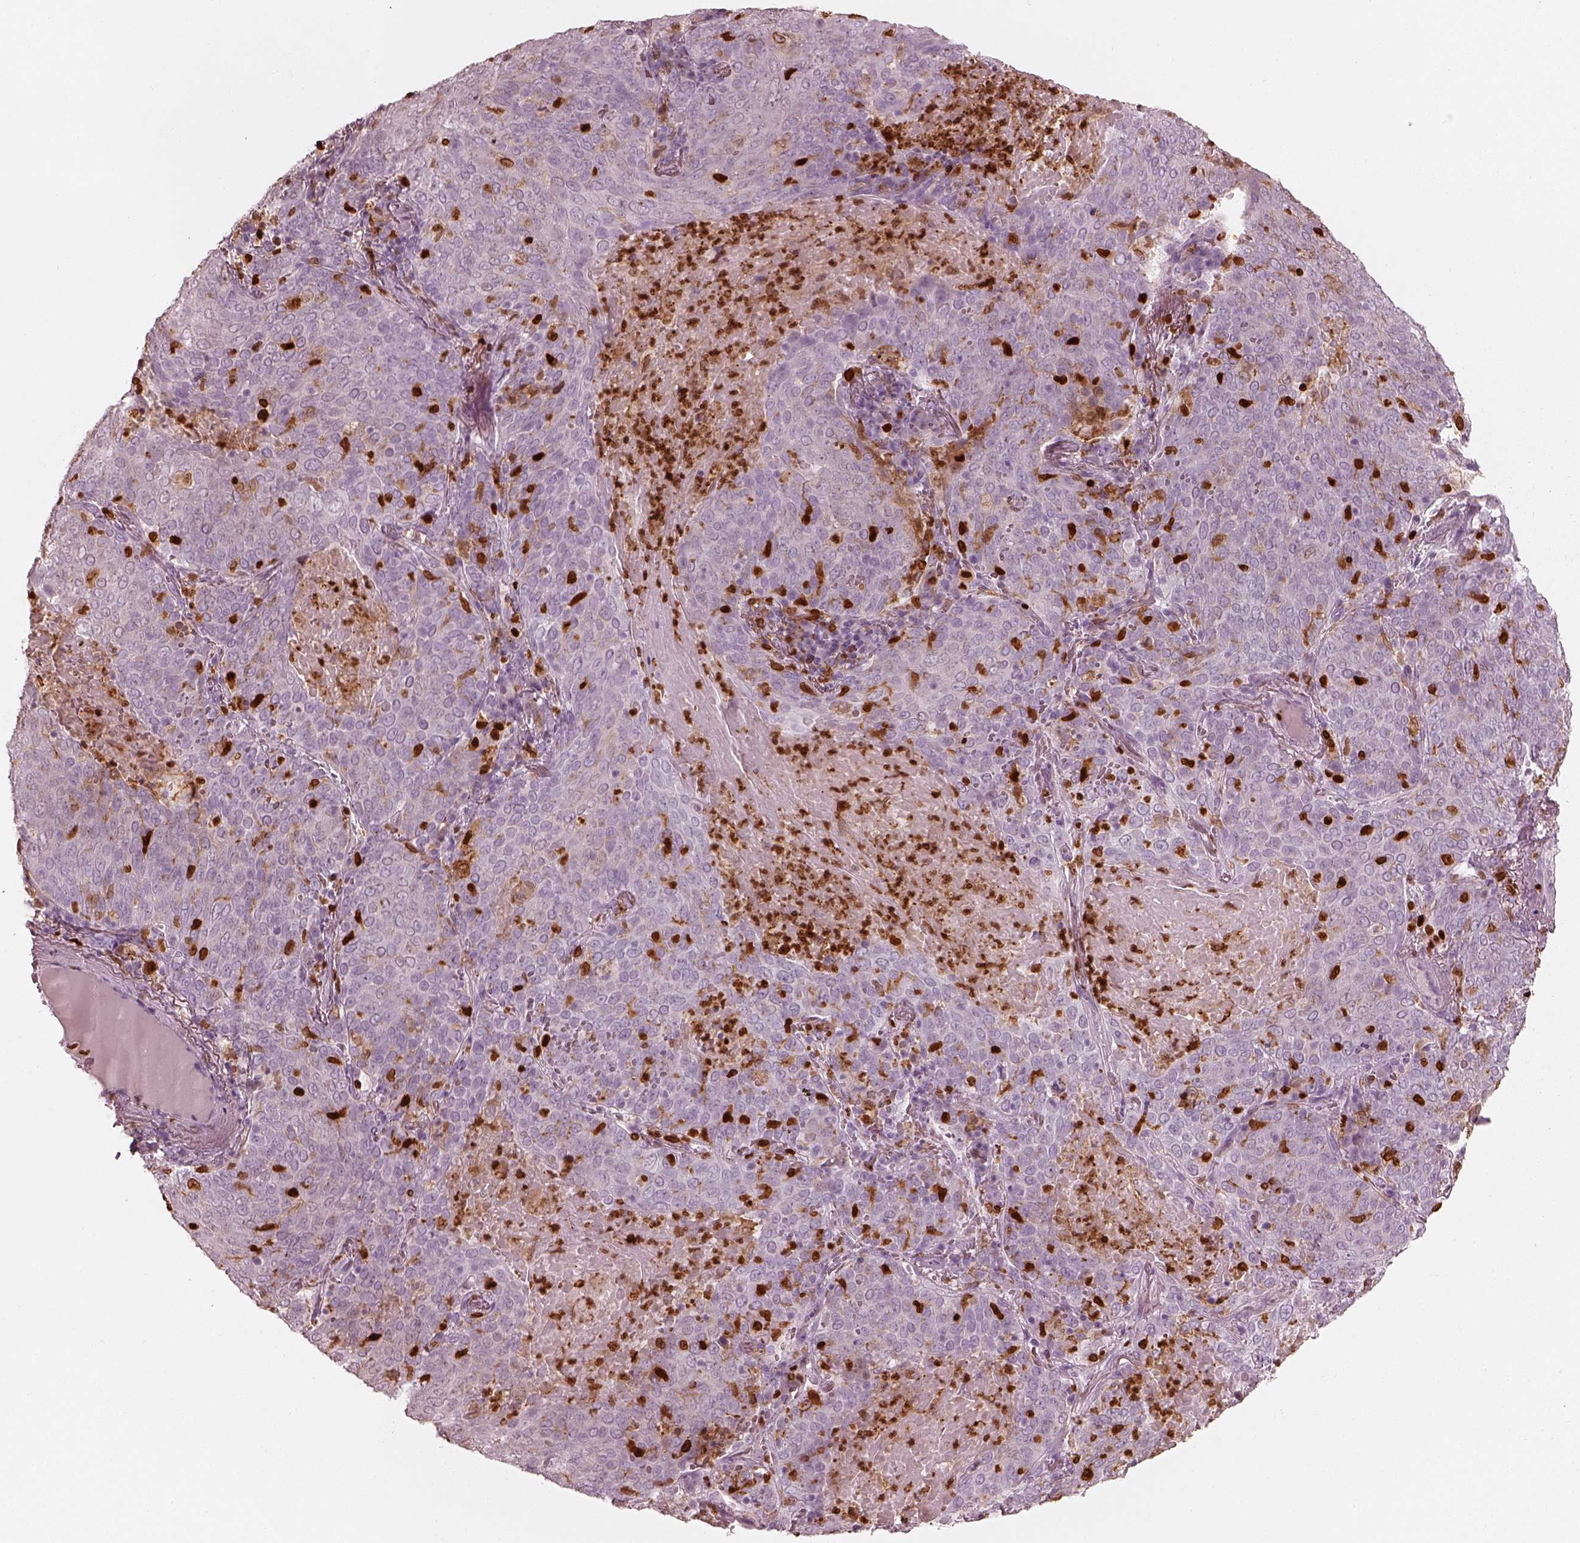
{"staining": {"intensity": "negative", "quantity": "none", "location": "none"}, "tissue": "lung cancer", "cell_type": "Tumor cells", "image_type": "cancer", "snomed": [{"axis": "morphology", "description": "Squamous cell carcinoma, NOS"}, {"axis": "topography", "description": "Lung"}], "caption": "There is no significant staining in tumor cells of lung squamous cell carcinoma.", "gene": "ALOX5", "patient": {"sex": "male", "age": 82}}